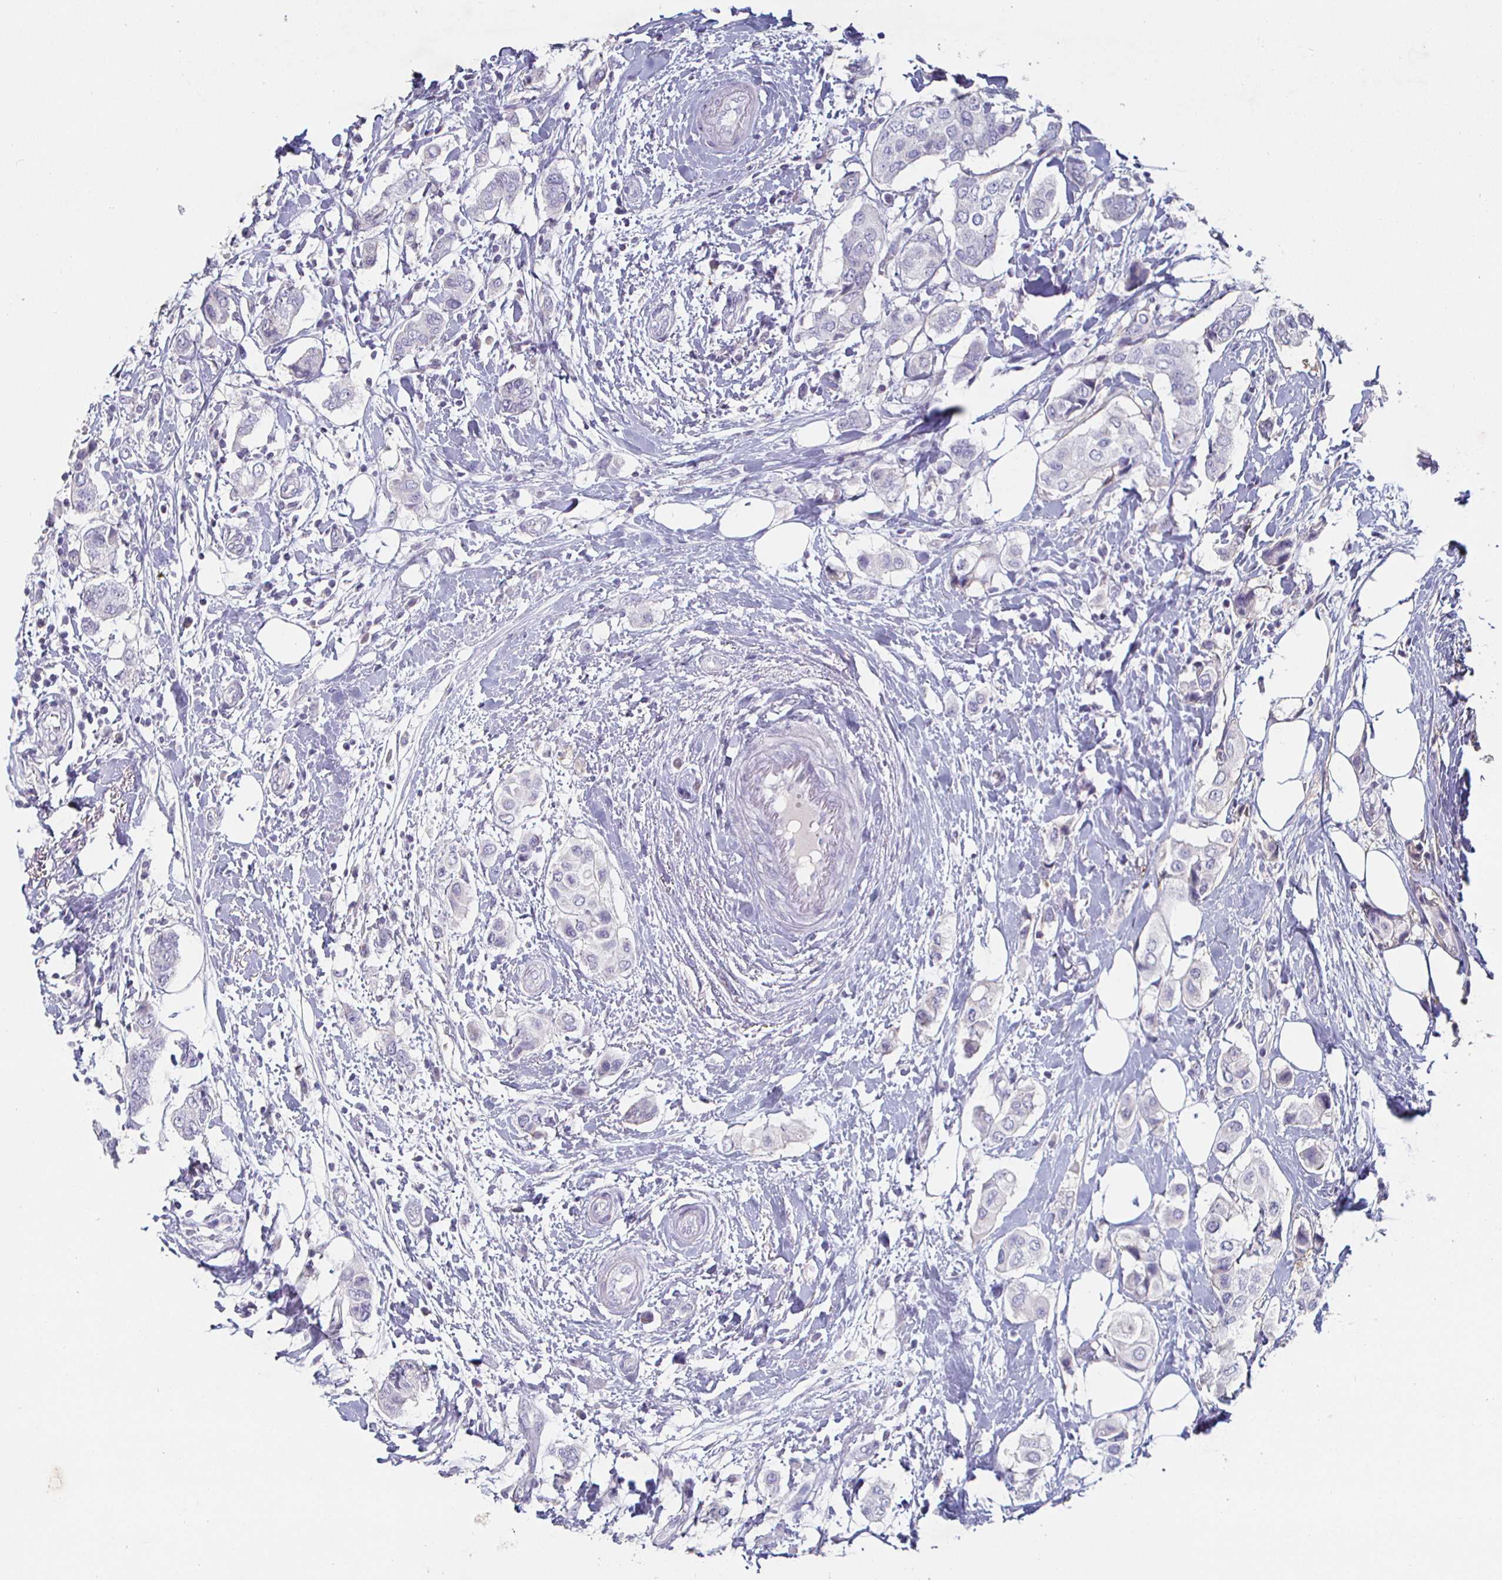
{"staining": {"intensity": "negative", "quantity": "none", "location": "none"}, "tissue": "breast cancer", "cell_type": "Tumor cells", "image_type": "cancer", "snomed": [{"axis": "morphology", "description": "Lobular carcinoma"}, {"axis": "topography", "description": "Breast"}], "caption": "A high-resolution micrograph shows immunohistochemistry (IHC) staining of breast lobular carcinoma, which demonstrates no significant expression in tumor cells.", "gene": "ENPP1", "patient": {"sex": "female", "age": 51}}